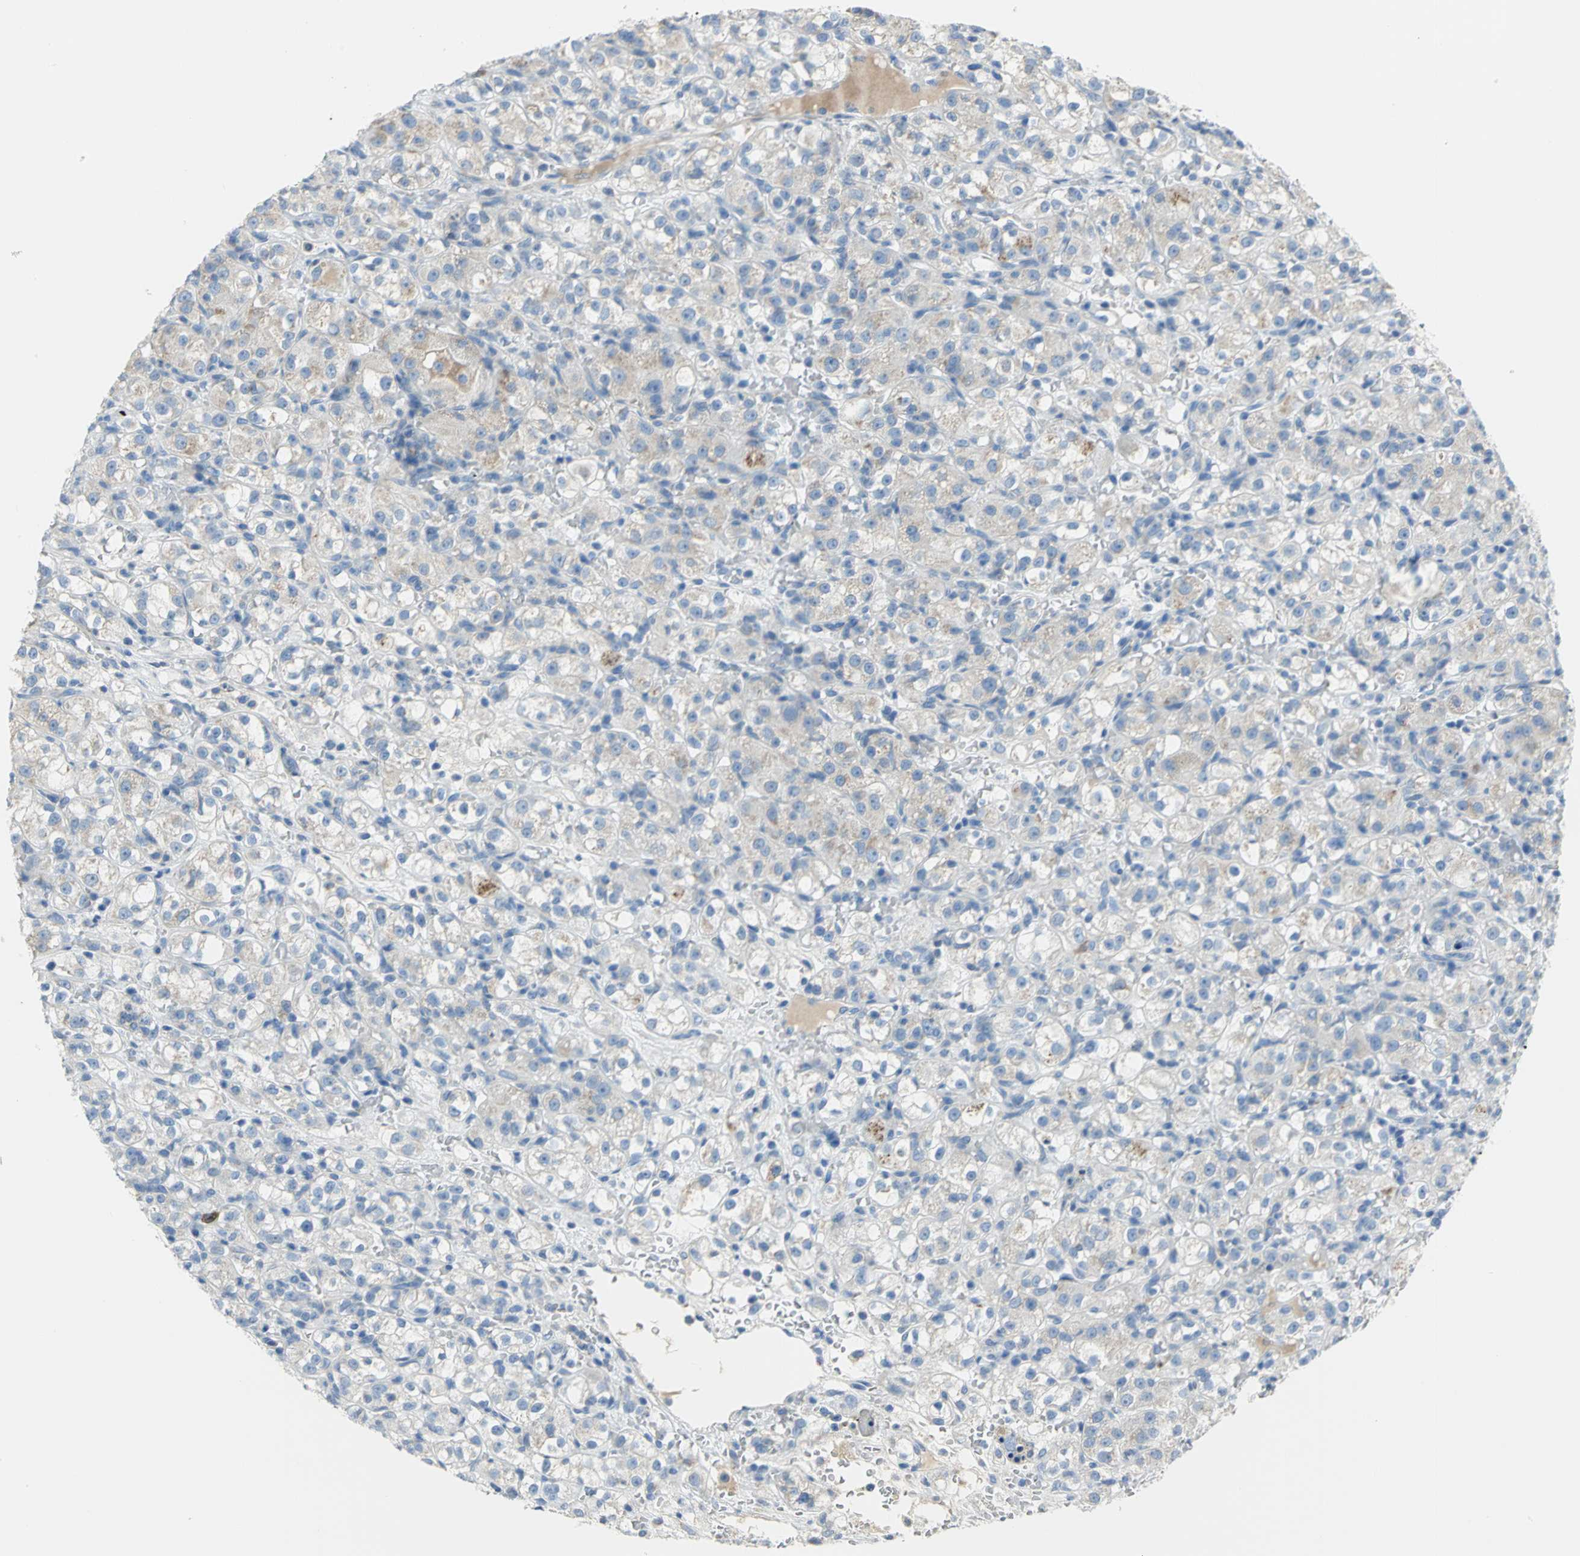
{"staining": {"intensity": "weak", "quantity": "<25%", "location": "cytoplasmic/membranous"}, "tissue": "renal cancer", "cell_type": "Tumor cells", "image_type": "cancer", "snomed": [{"axis": "morphology", "description": "Normal tissue, NOS"}, {"axis": "morphology", "description": "Adenocarcinoma, NOS"}, {"axis": "topography", "description": "Kidney"}], "caption": "IHC of human renal cancer shows no expression in tumor cells.", "gene": "ALOX15", "patient": {"sex": "male", "age": 61}}